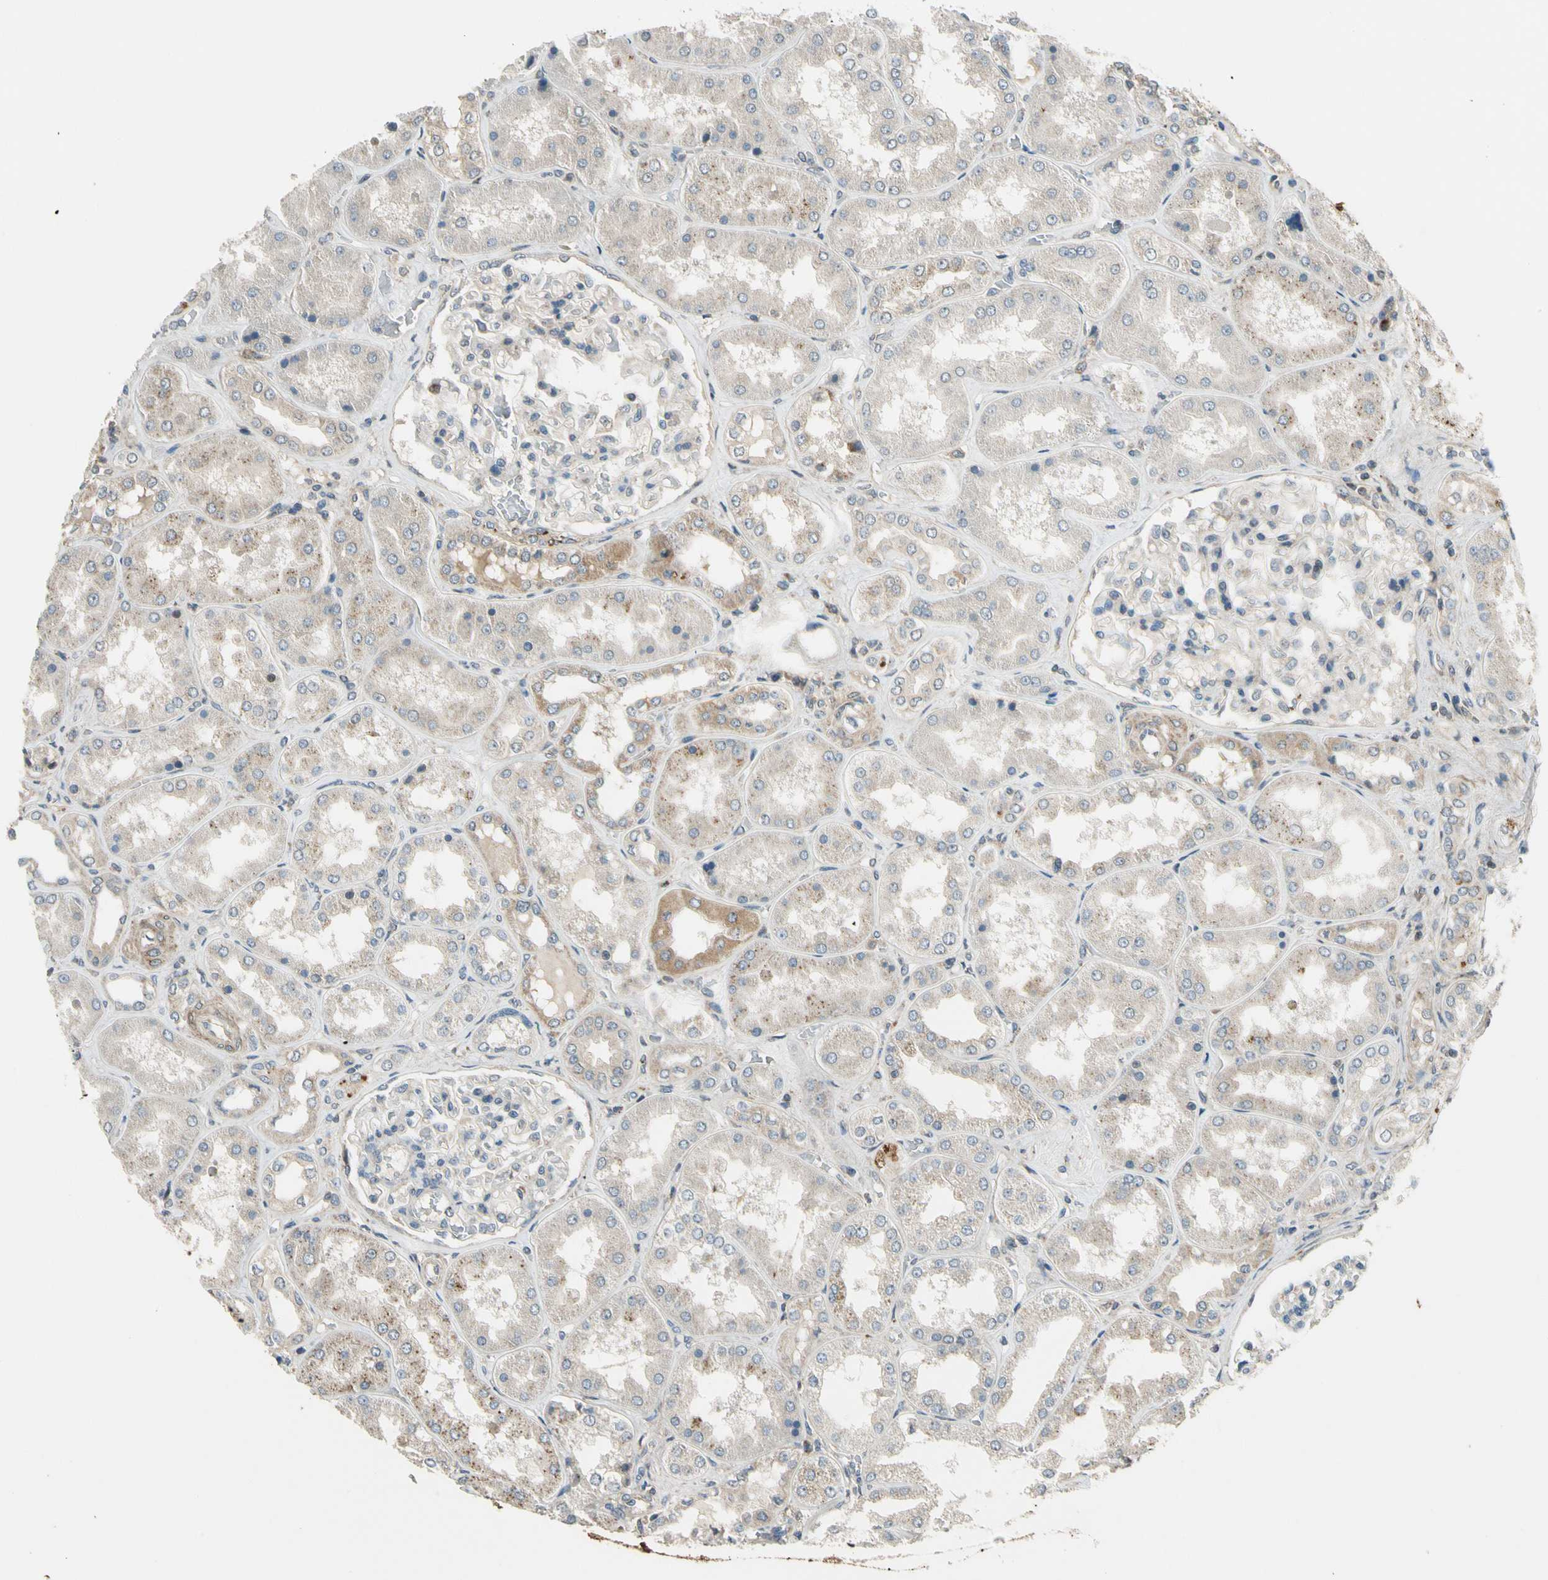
{"staining": {"intensity": "negative", "quantity": "none", "location": "none"}, "tissue": "kidney", "cell_type": "Cells in glomeruli", "image_type": "normal", "snomed": [{"axis": "morphology", "description": "Normal tissue, NOS"}, {"axis": "topography", "description": "Kidney"}], "caption": "Protein analysis of benign kidney exhibits no significant expression in cells in glomeruli.", "gene": "MST1R", "patient": {"sex": "female", "age": 56}}